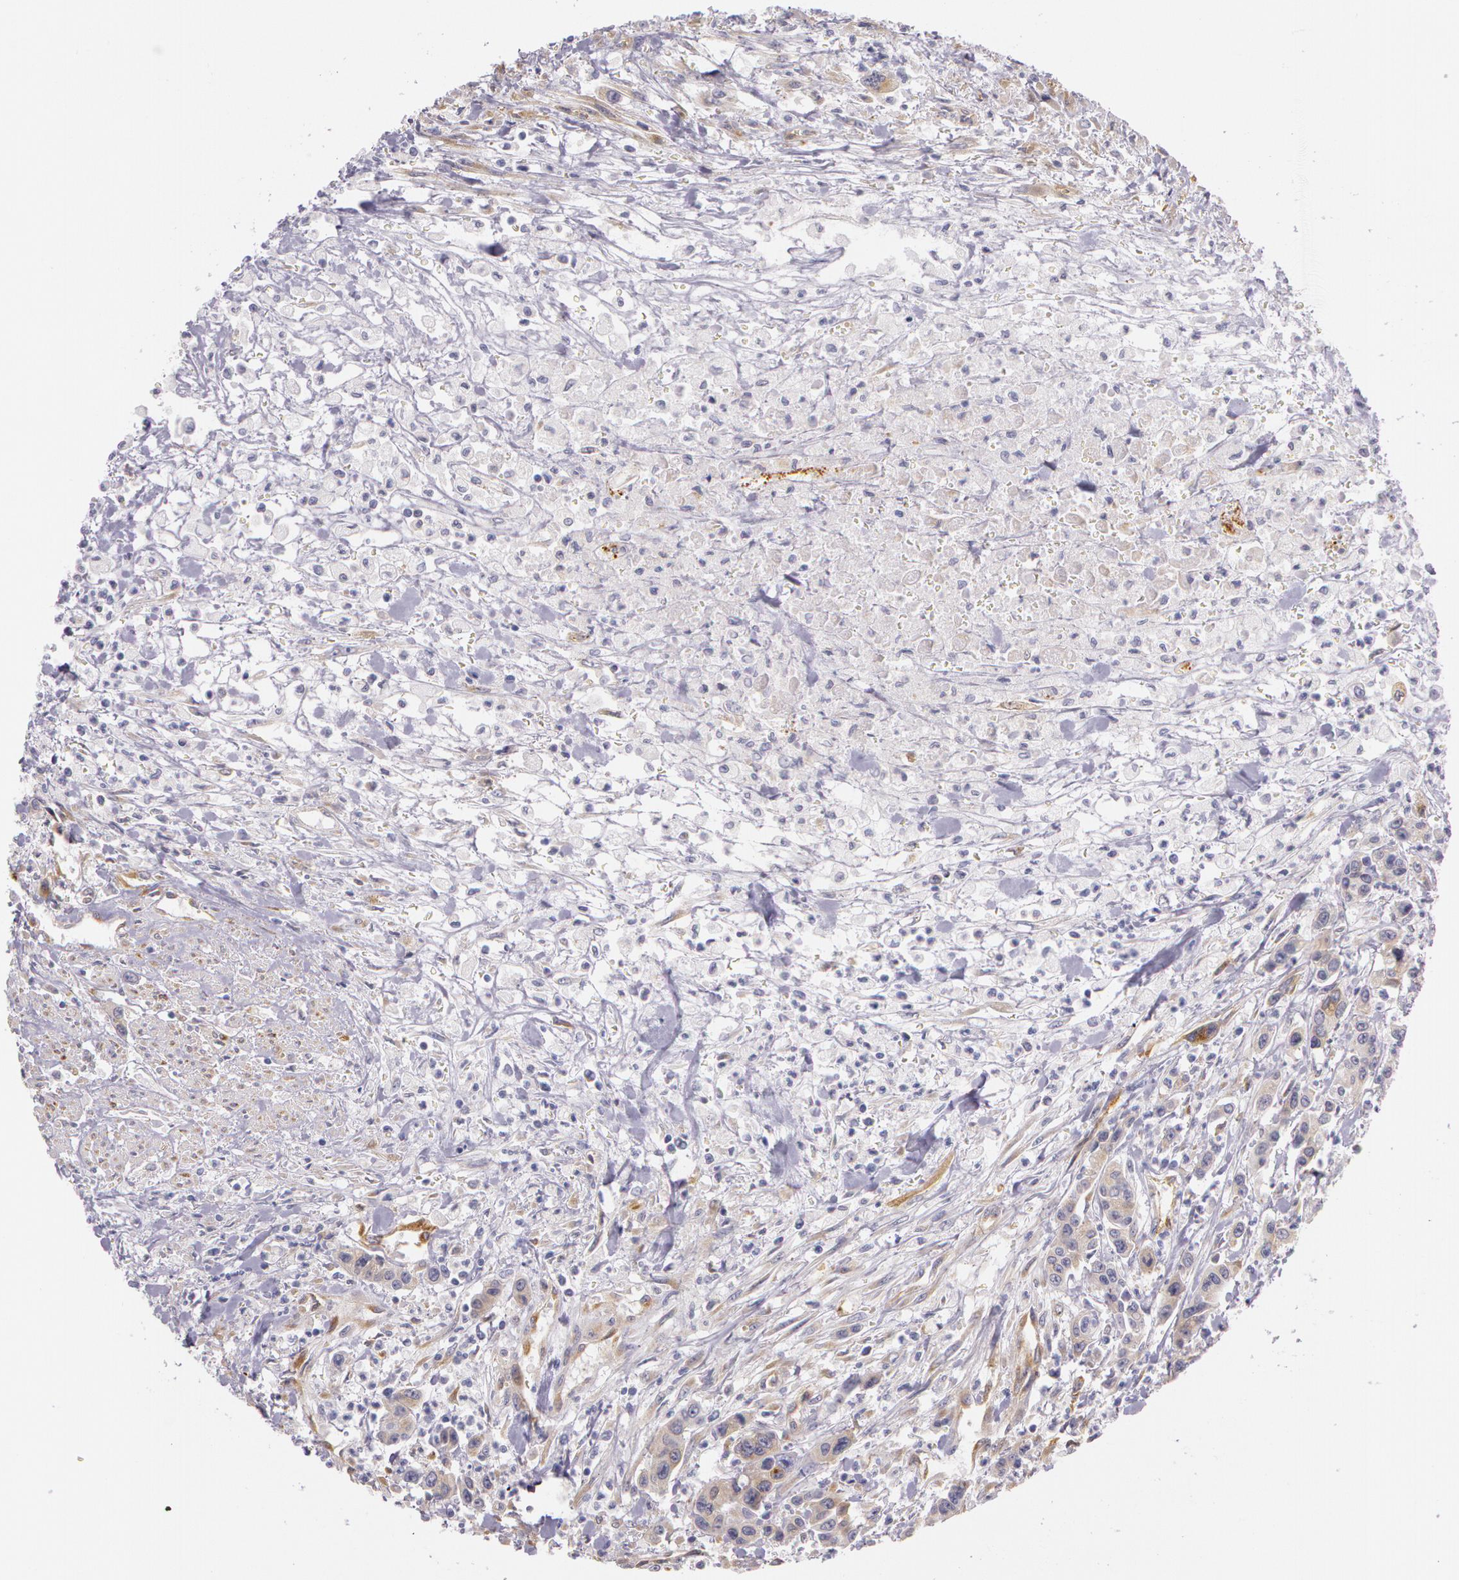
{"staining": {"intensity": "weak", "quantity": ">75%", "location": "cytoplasmic/membranous"}, "tissue": "urothelial cancer", "cell_type": "Tumor cells", "image_type": "cancer", "snomed": [{"axis": "morphology", "description": "Urothelial carcinoma, High grade"}, {"axis": "topography", "description": "Urinary bladder"}], "caption": "Human urothelial carcinoma (high-grade) stained with a brown dye displays weak cytoplasmic/membranous positive positivity in approximately >75% of tumor cells.", "gene": "APP", "patient": {"sex": "male", "age": 86}}